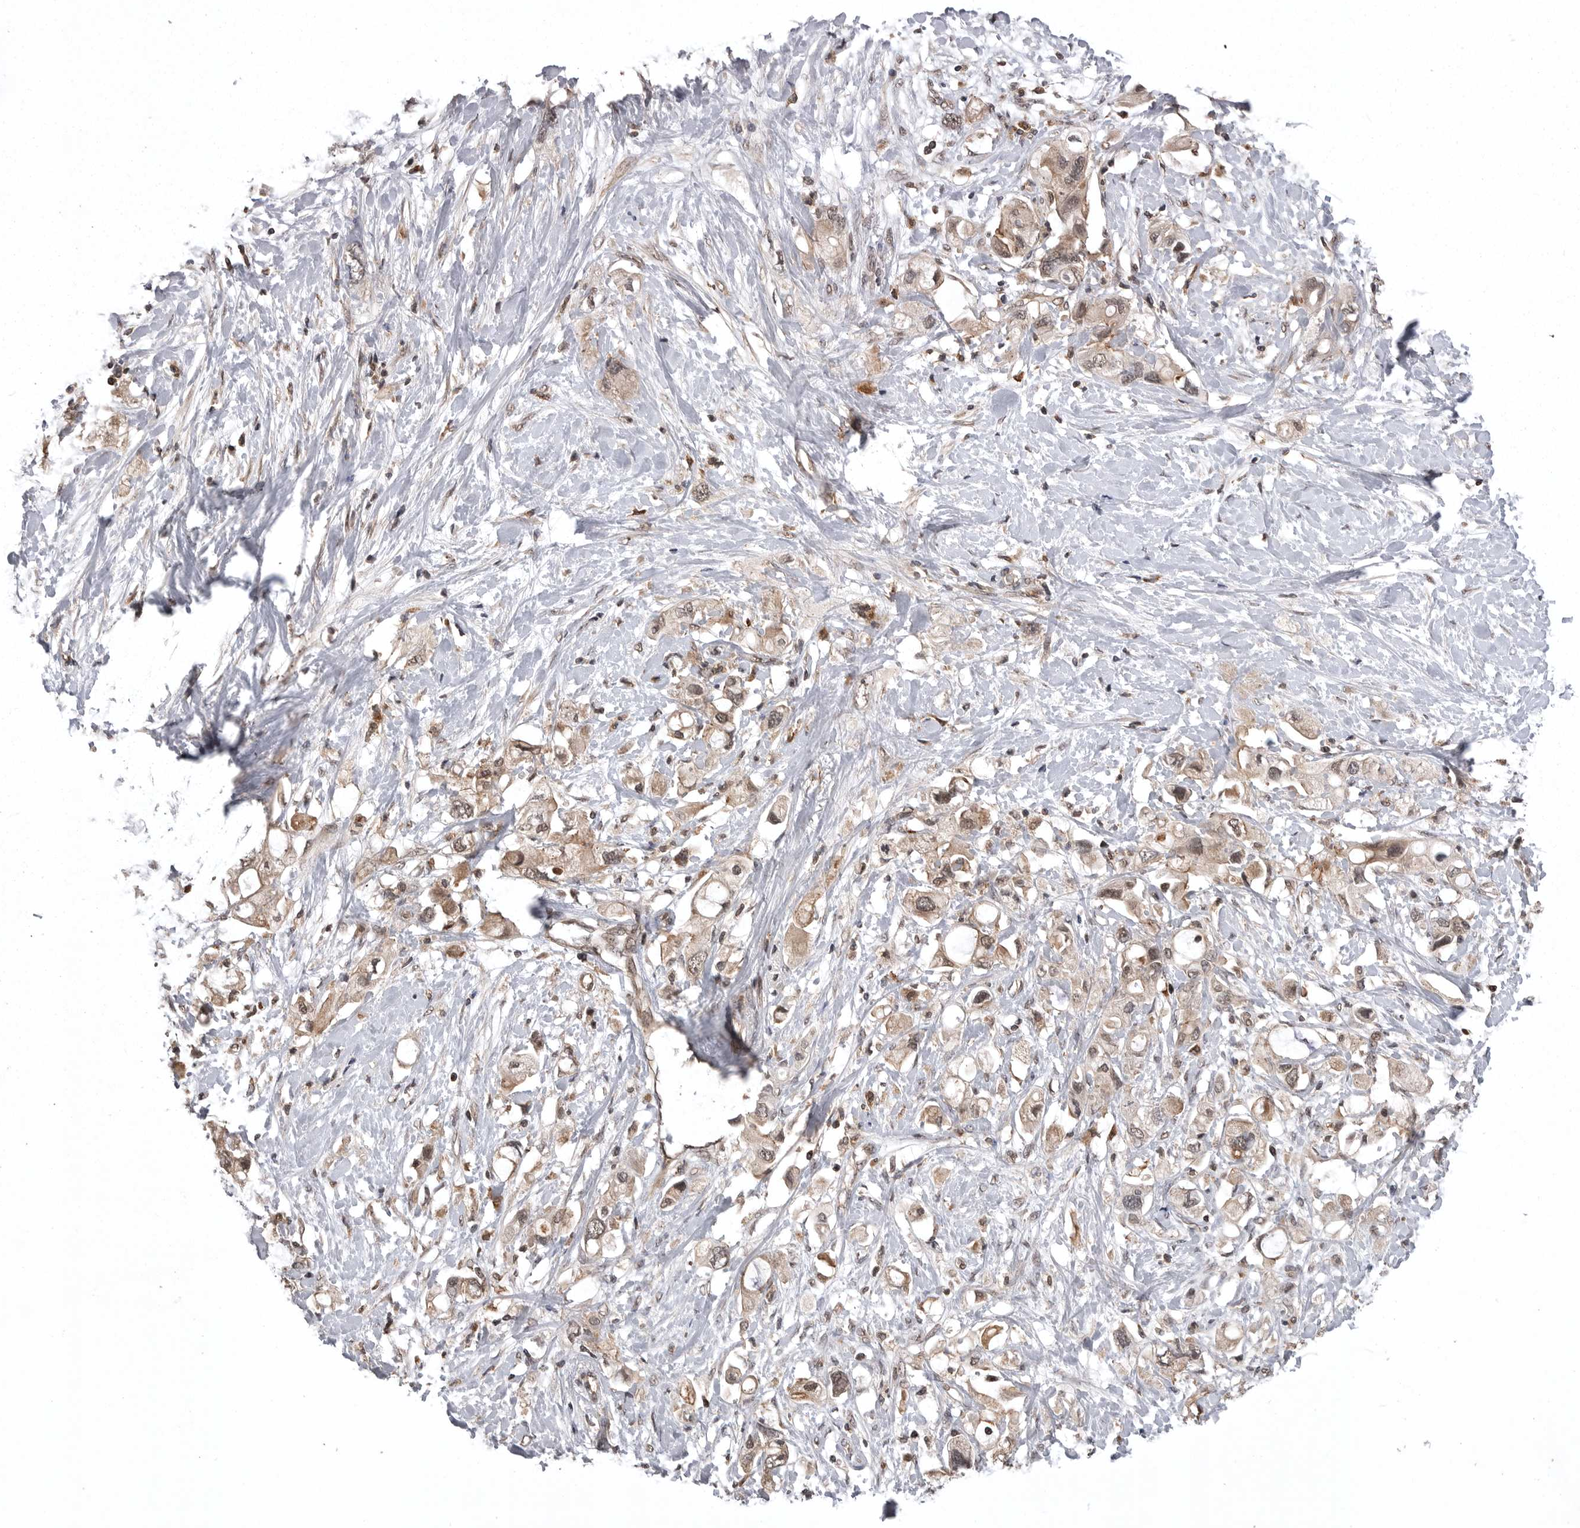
{"staining": {"intensity": "weak", "quantity": ">75%", "location": "cytoplasmic/membranous,nuclear"}, "tissue": "pancreatic cancer", "cell_type": "Tumor cells", "image_type": "cancer", "snomed": [{"axis": "morphology", "description": "Adenocarcinoma, NOS"}, {"axis": "topography", "description": "Pancreas"}], "caption": "Tumor cells exhibit low levels of weak cytoplasmic/membranous and nuclear staining in about >75% of cells in human pancreatic cancer.", "gene": "AOAH", "patient": {"sex": "female", "age": 56}}